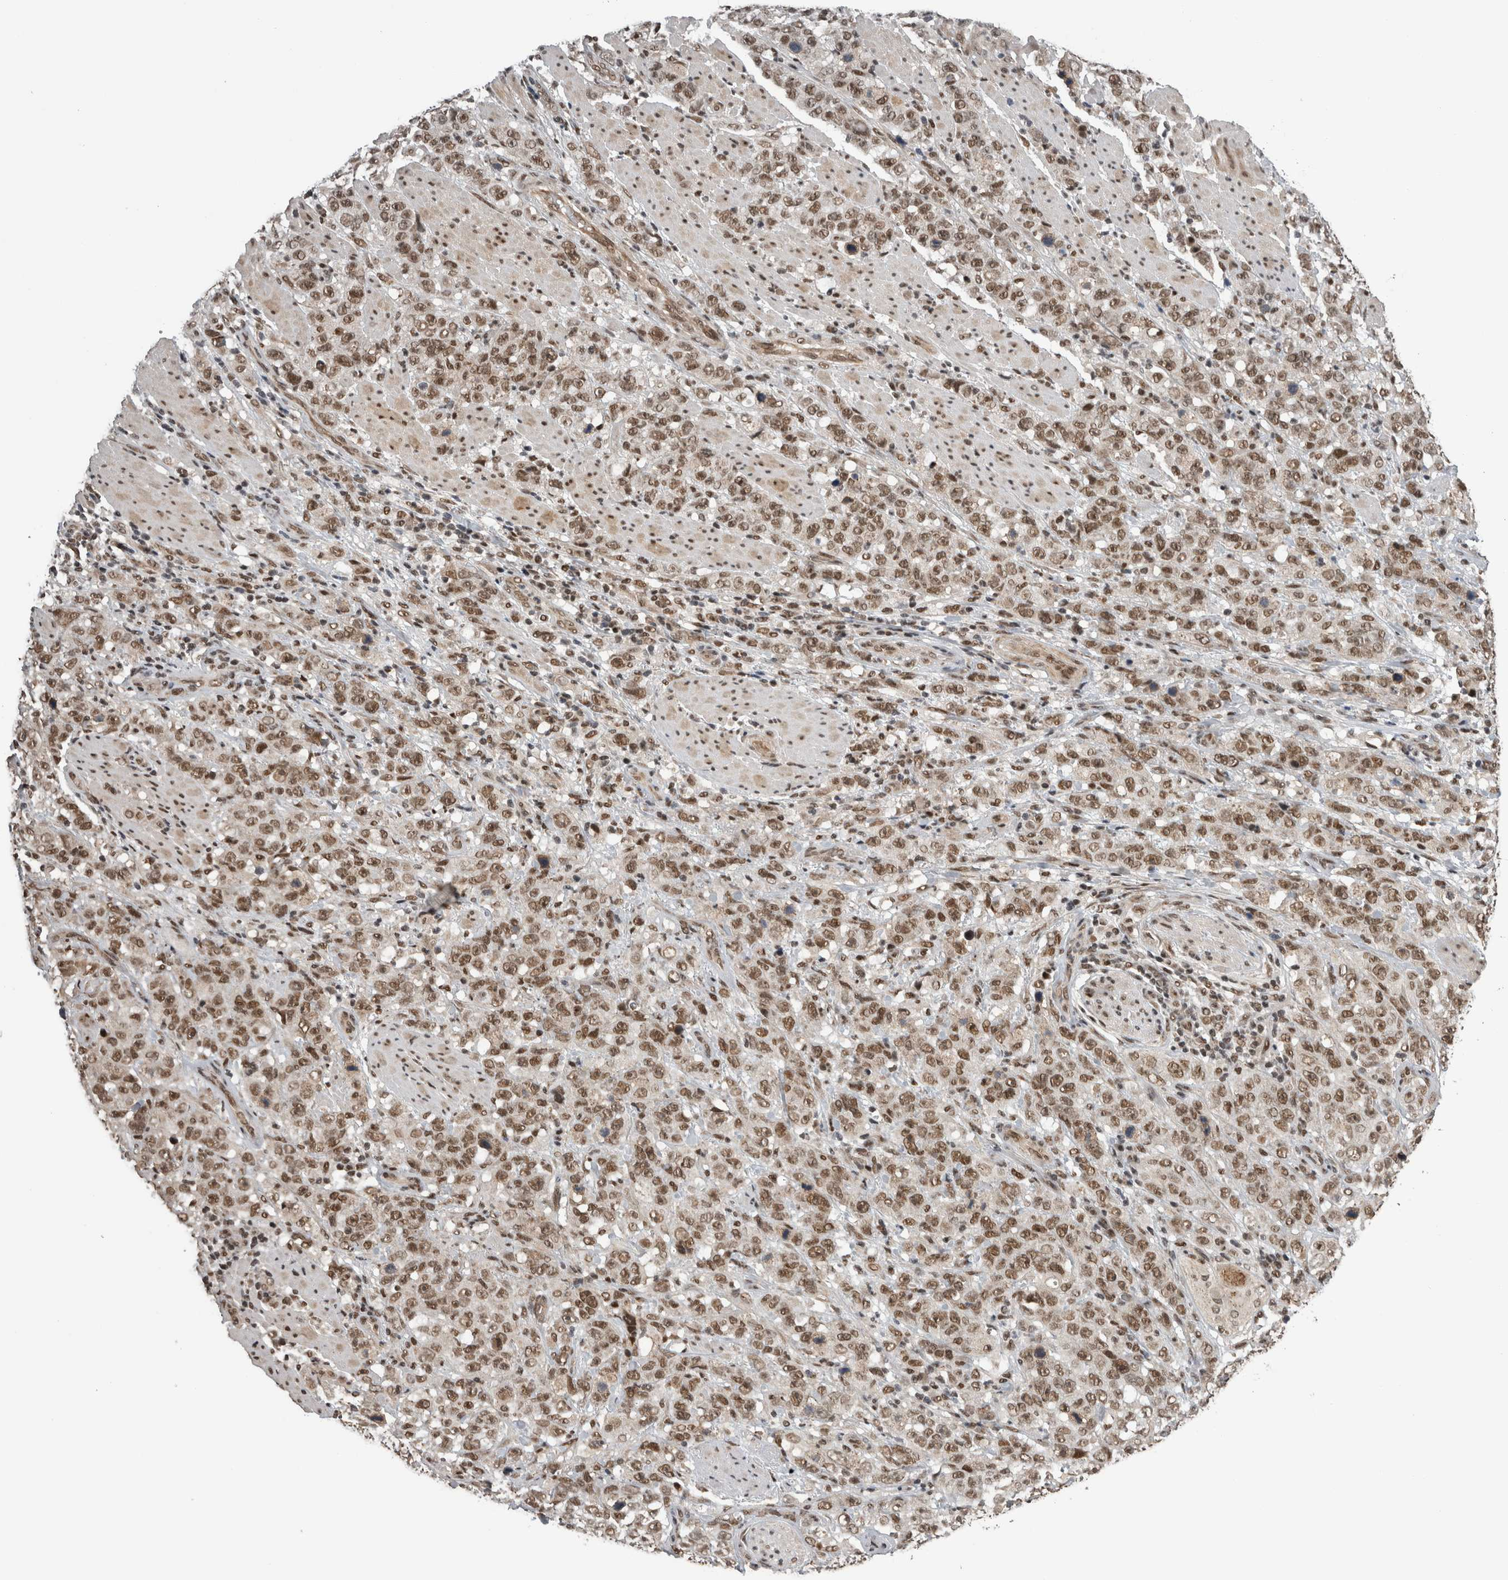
{"staining": {"intensity": "moderate", "quantity": ">75%", "location": "nuclear"}, "tissue": "stomach cancer", "cell_type": "Tumor cells", "image_type": "cancer", "snomed": [{"axis": "morphology", "description": "Adenocarcinoma, NOS"}, {"axis": "topography", "description": "Stomach"}], "caption": "A brown stain shows moderate nuclear positivity of a protein in adenocarcinoma (stomach) tumor cells.", "gene": "CPSF2", "patient": {"sex": "male", "age": 48}}